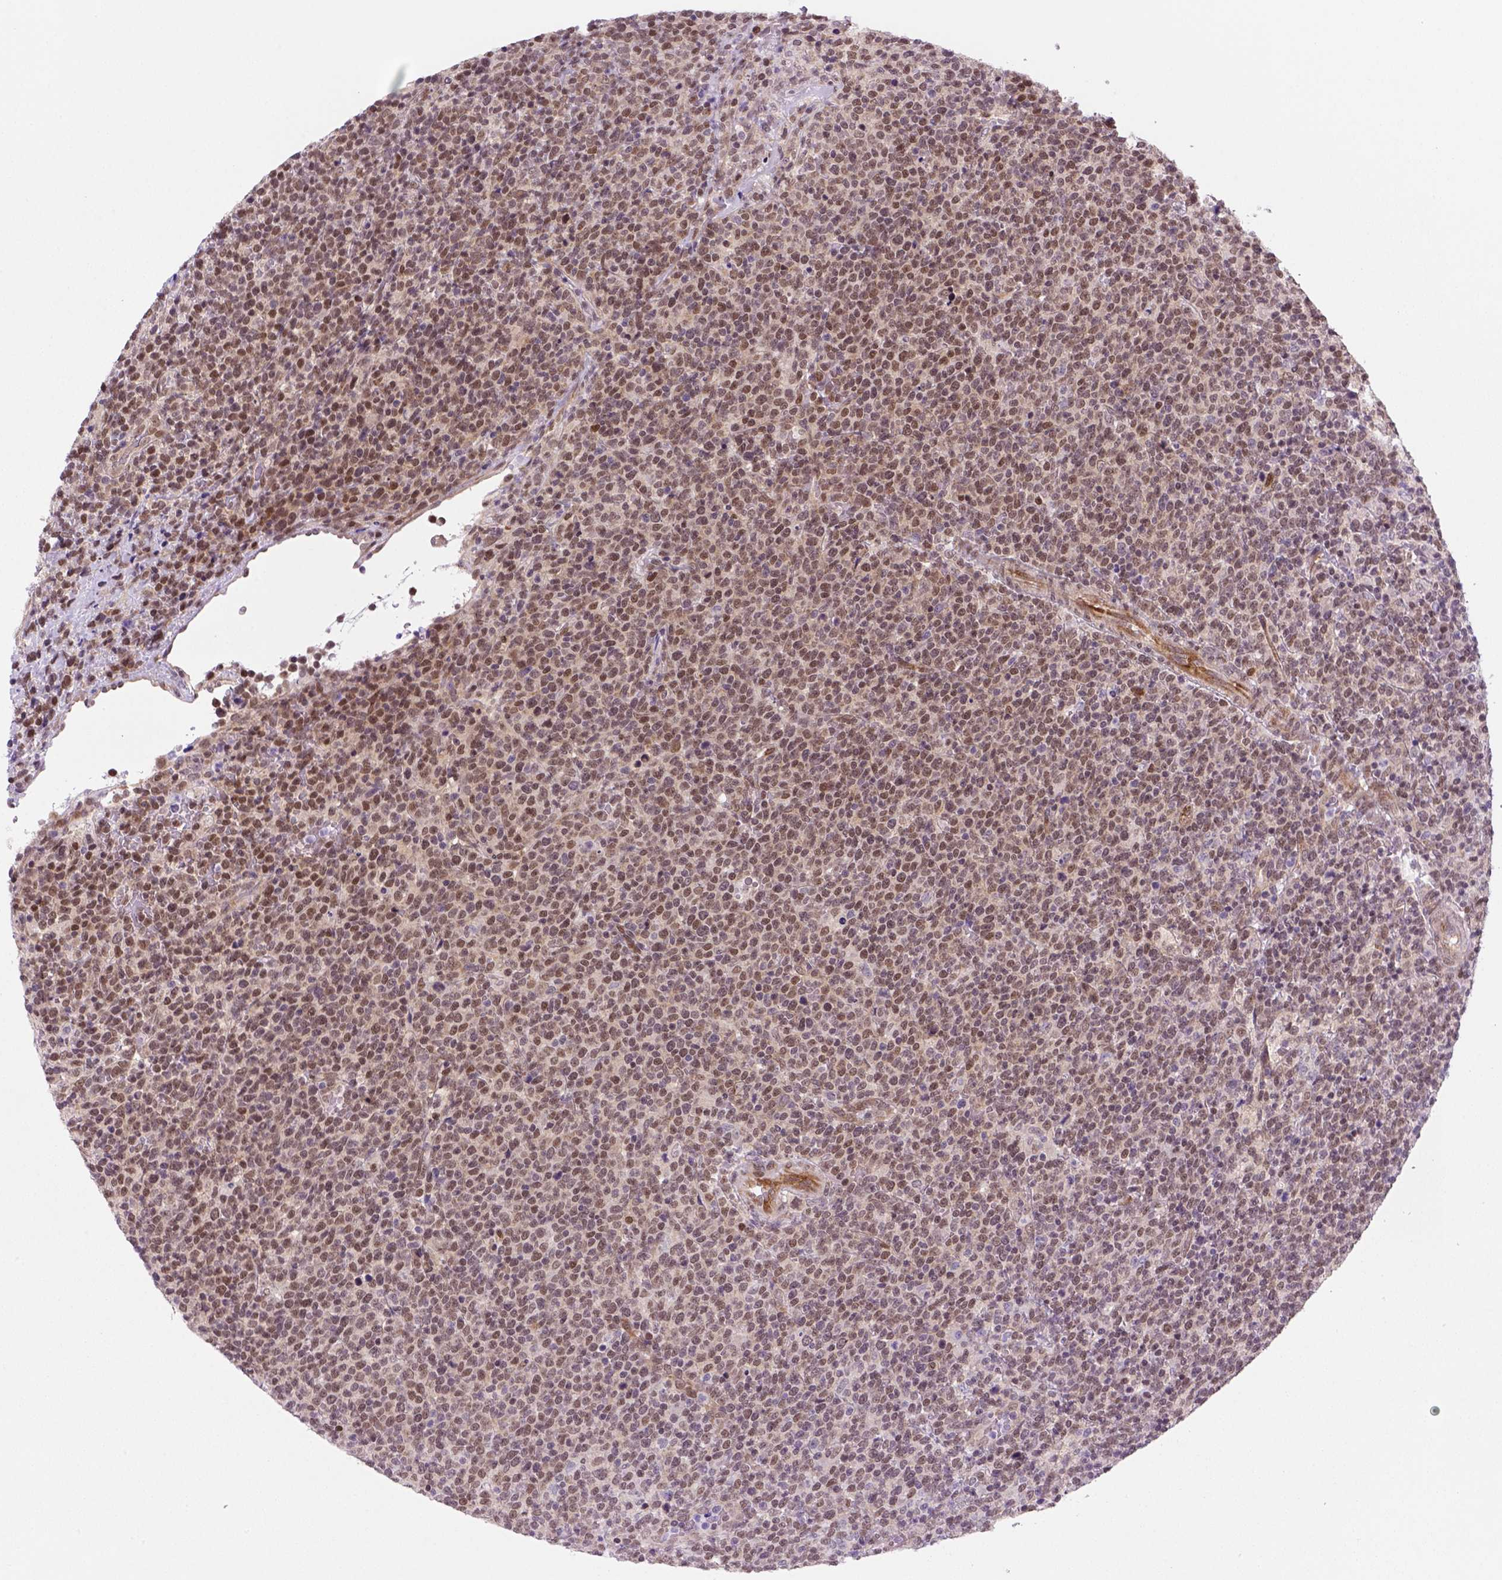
{"staining": {"intensity": "moderate", "quantity": "25%-75%", "location": "nuclear"}, "tissue": "lymphoma", "cell_type": "Tumor cells", "image_type": "cancer", "snomed": [{"axis": "morphology", "description": "Malignant lymphoma, non-Hodgkin's type, High grade"}, {"axis": "topography", "description": "Lymph node"}], "caption": "Lymphoma was stained to show a protein in brown. There is medium levels of moderate nuclear staining in about 25%-75% of tumor cells.", "gene": "MGMT", "patient": {"sex": "male", "age": 61}}